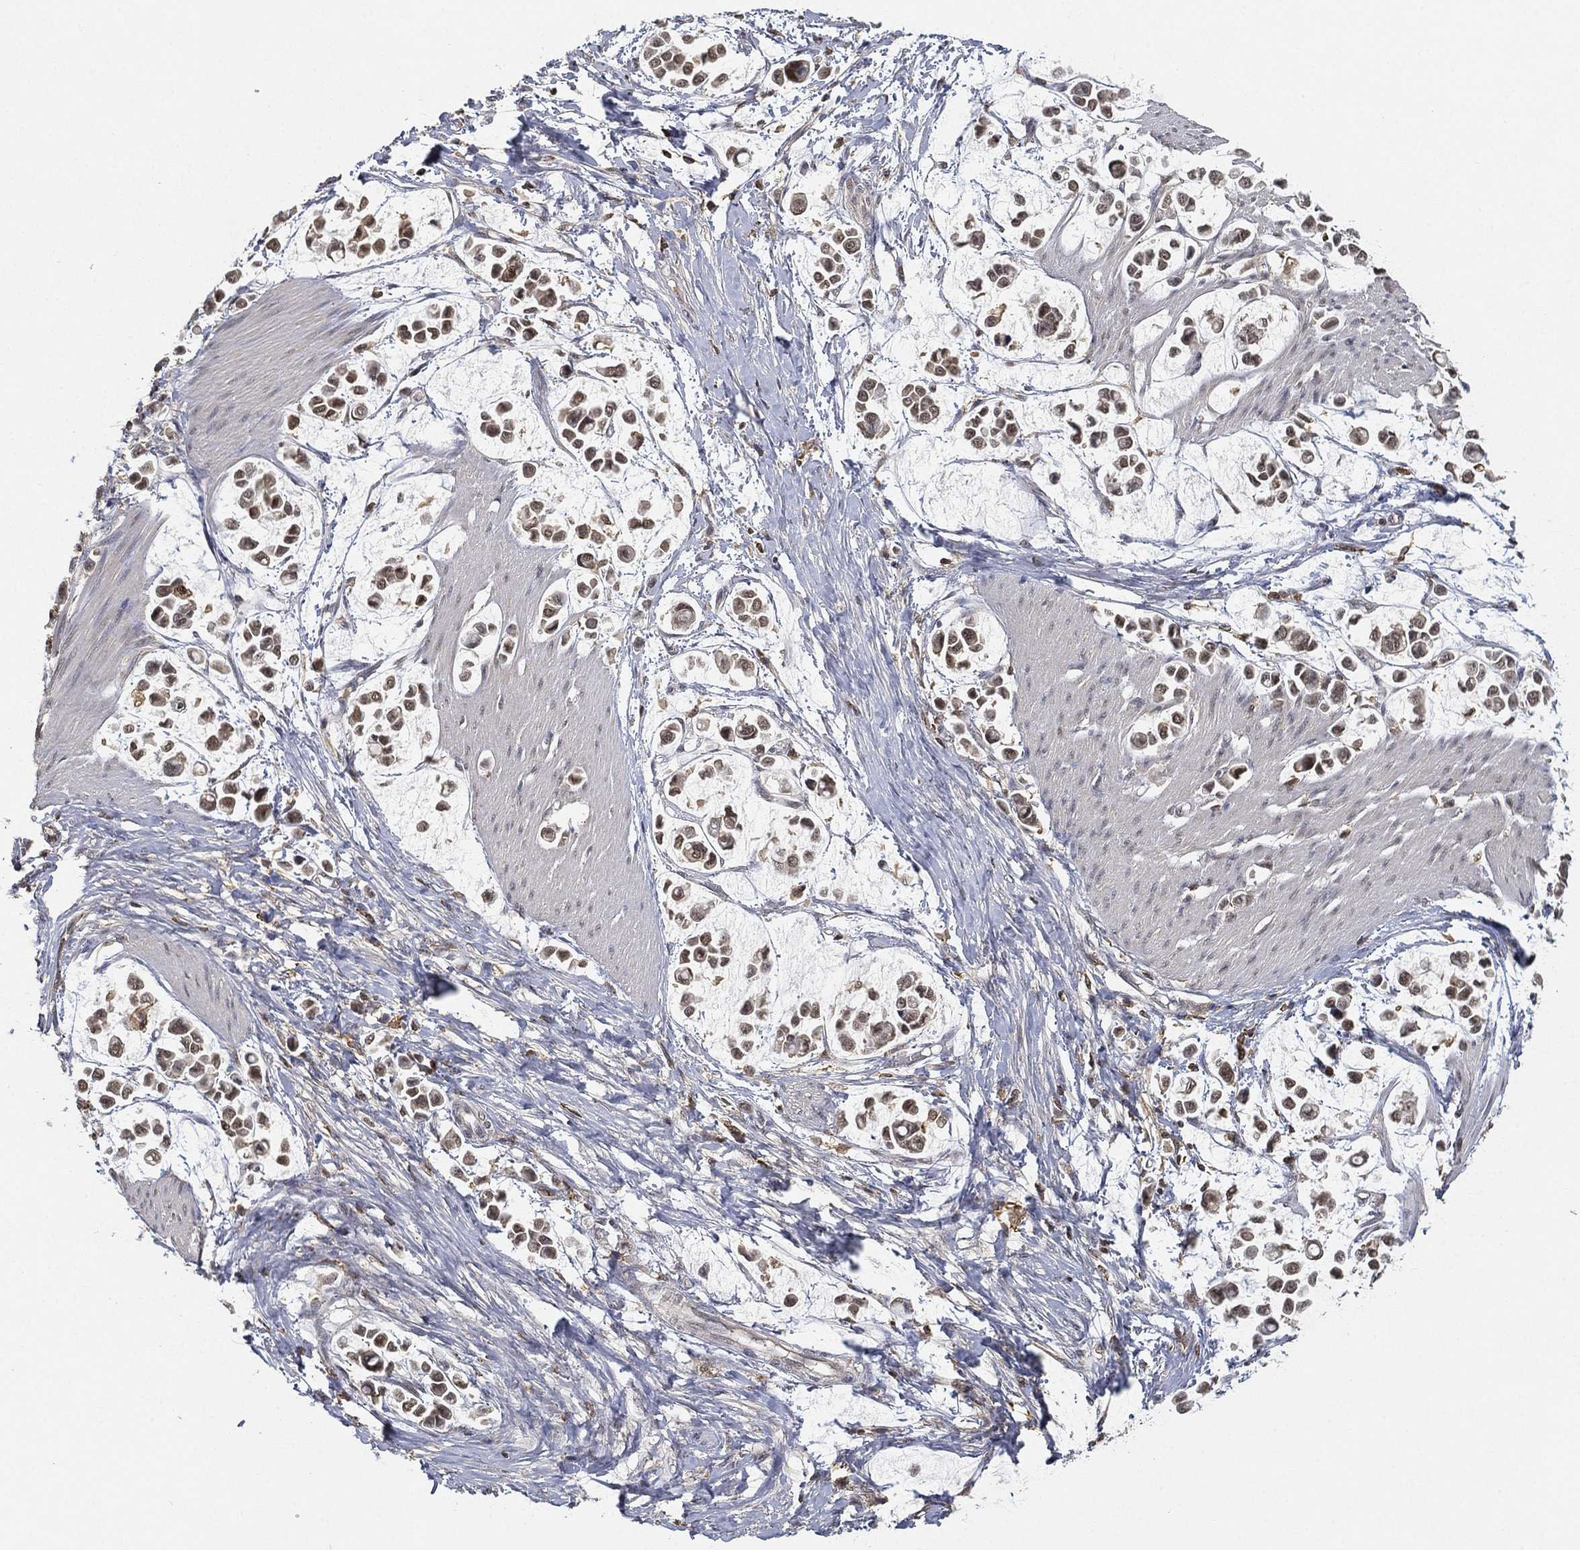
{"staining": {"intensity": "weak", "quantity": "<25%", "location": "nuclear"}, "tissue": "stomach cancer", "cell_type": "Tumor cells", "image_type": "cancer", "snomed": [{"axis": "morphology", "description": "Adenocarcinoma, NOS"}, {"axis": "topography", "description": "Stomach"}], "caption": "This is an immunohistochemistry image of human stomach cancer. There is no positivity in tumor cells.", "gene": "WDR26", "patient": {"sex": "male", "age": 82}}